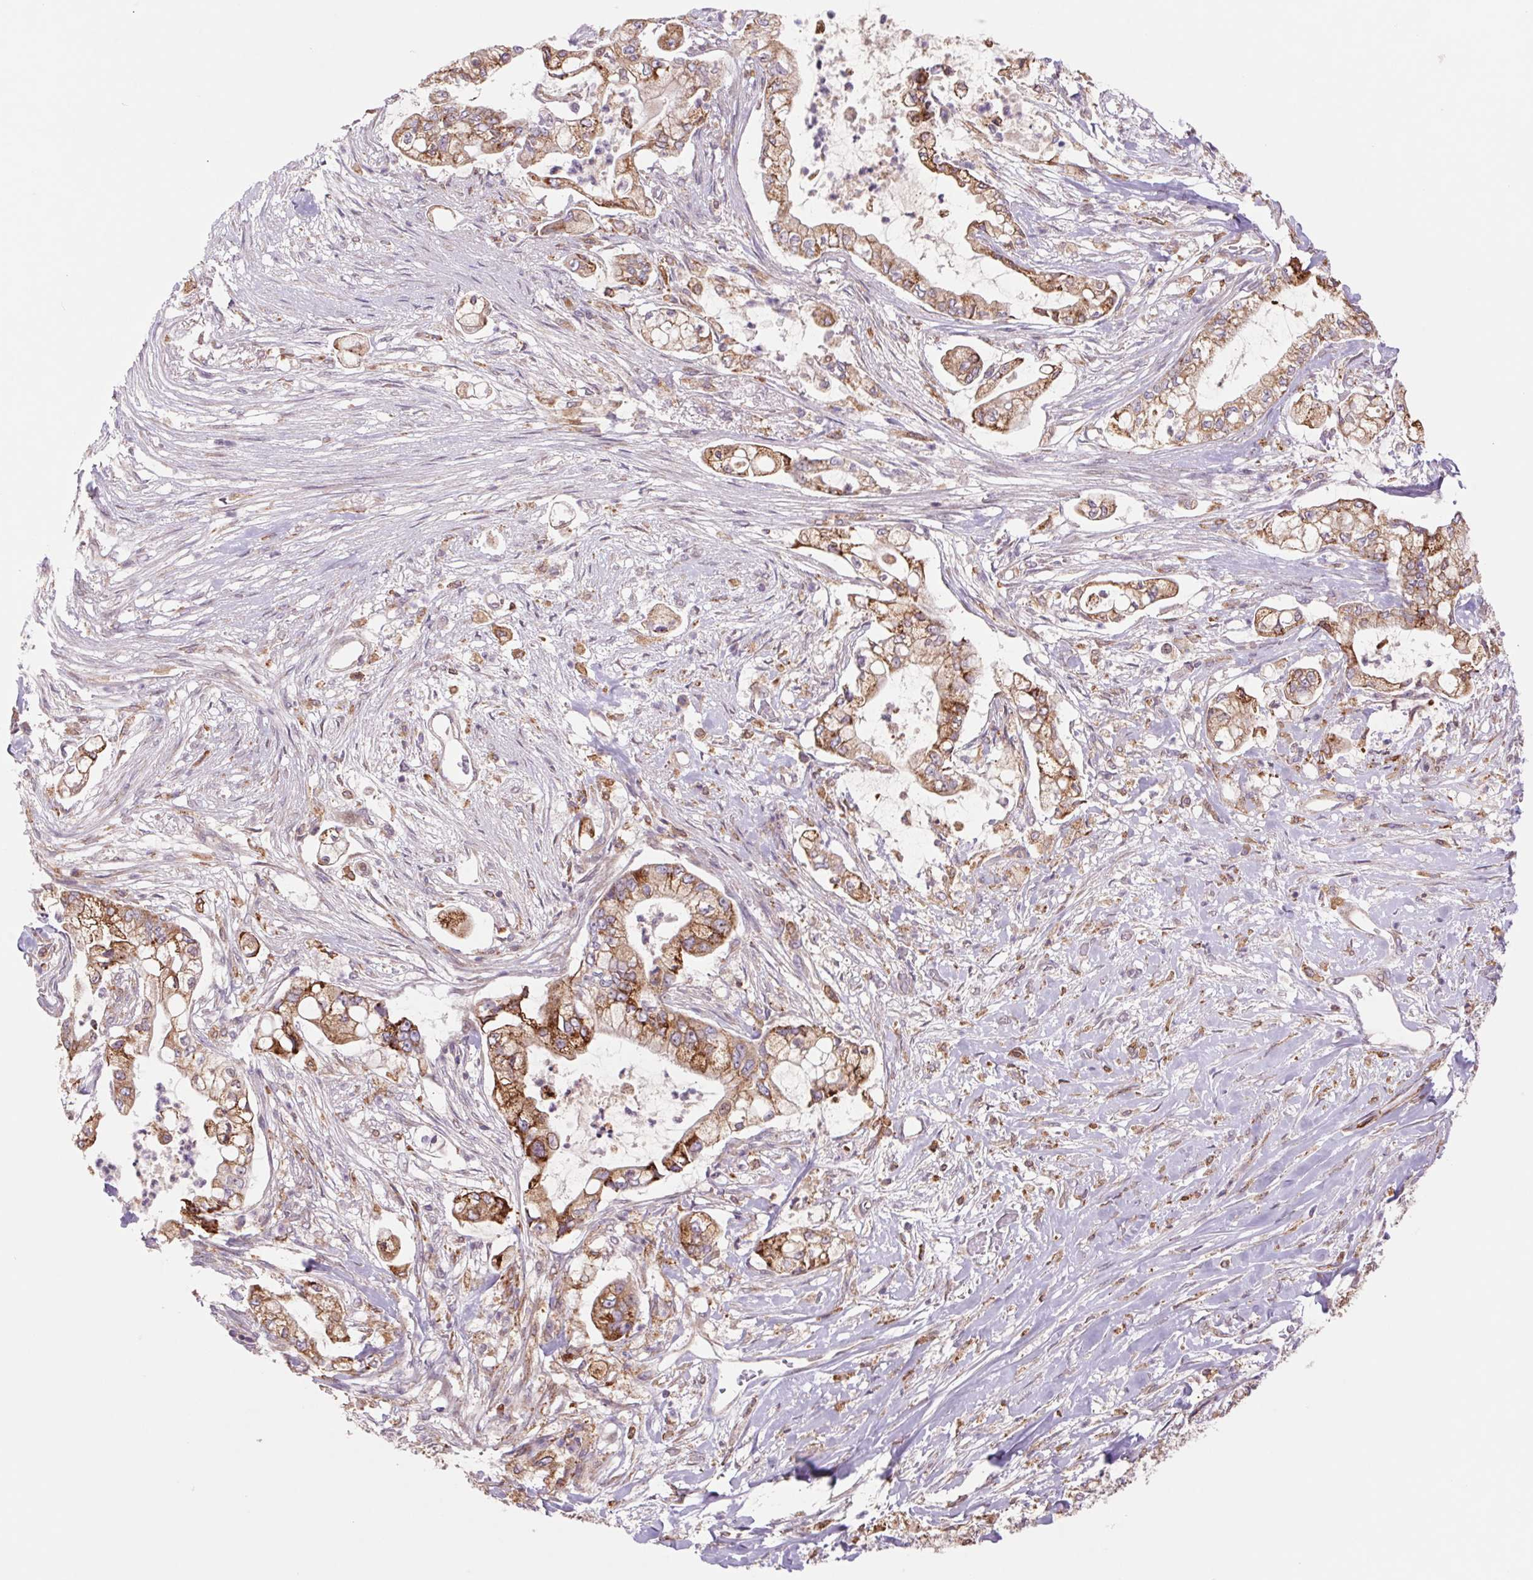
{"staining": {"intensity": "moderate", "quantity": ">75%", "location": "cytoplasmic/membranous"}, "tissue": "pancreatic cancer", "cell_type": "Tumor cells", "image_type": "cancer", "snomed": [{"axis": "morphology", "description": "Adenocarcinoma, NOS"}, {"axis": "topography", "description": "Pancreas"}], "caption": "This histopathology image exhibits immunohistochemistry (IHC) staining of human adenocarcinoma (pancreatic), with medium moderate cytoplasmic/membranous staining in about >75% of tumor cells.", "gene": "KLHL20", "patient": {"sex": "female", "age": 69}}